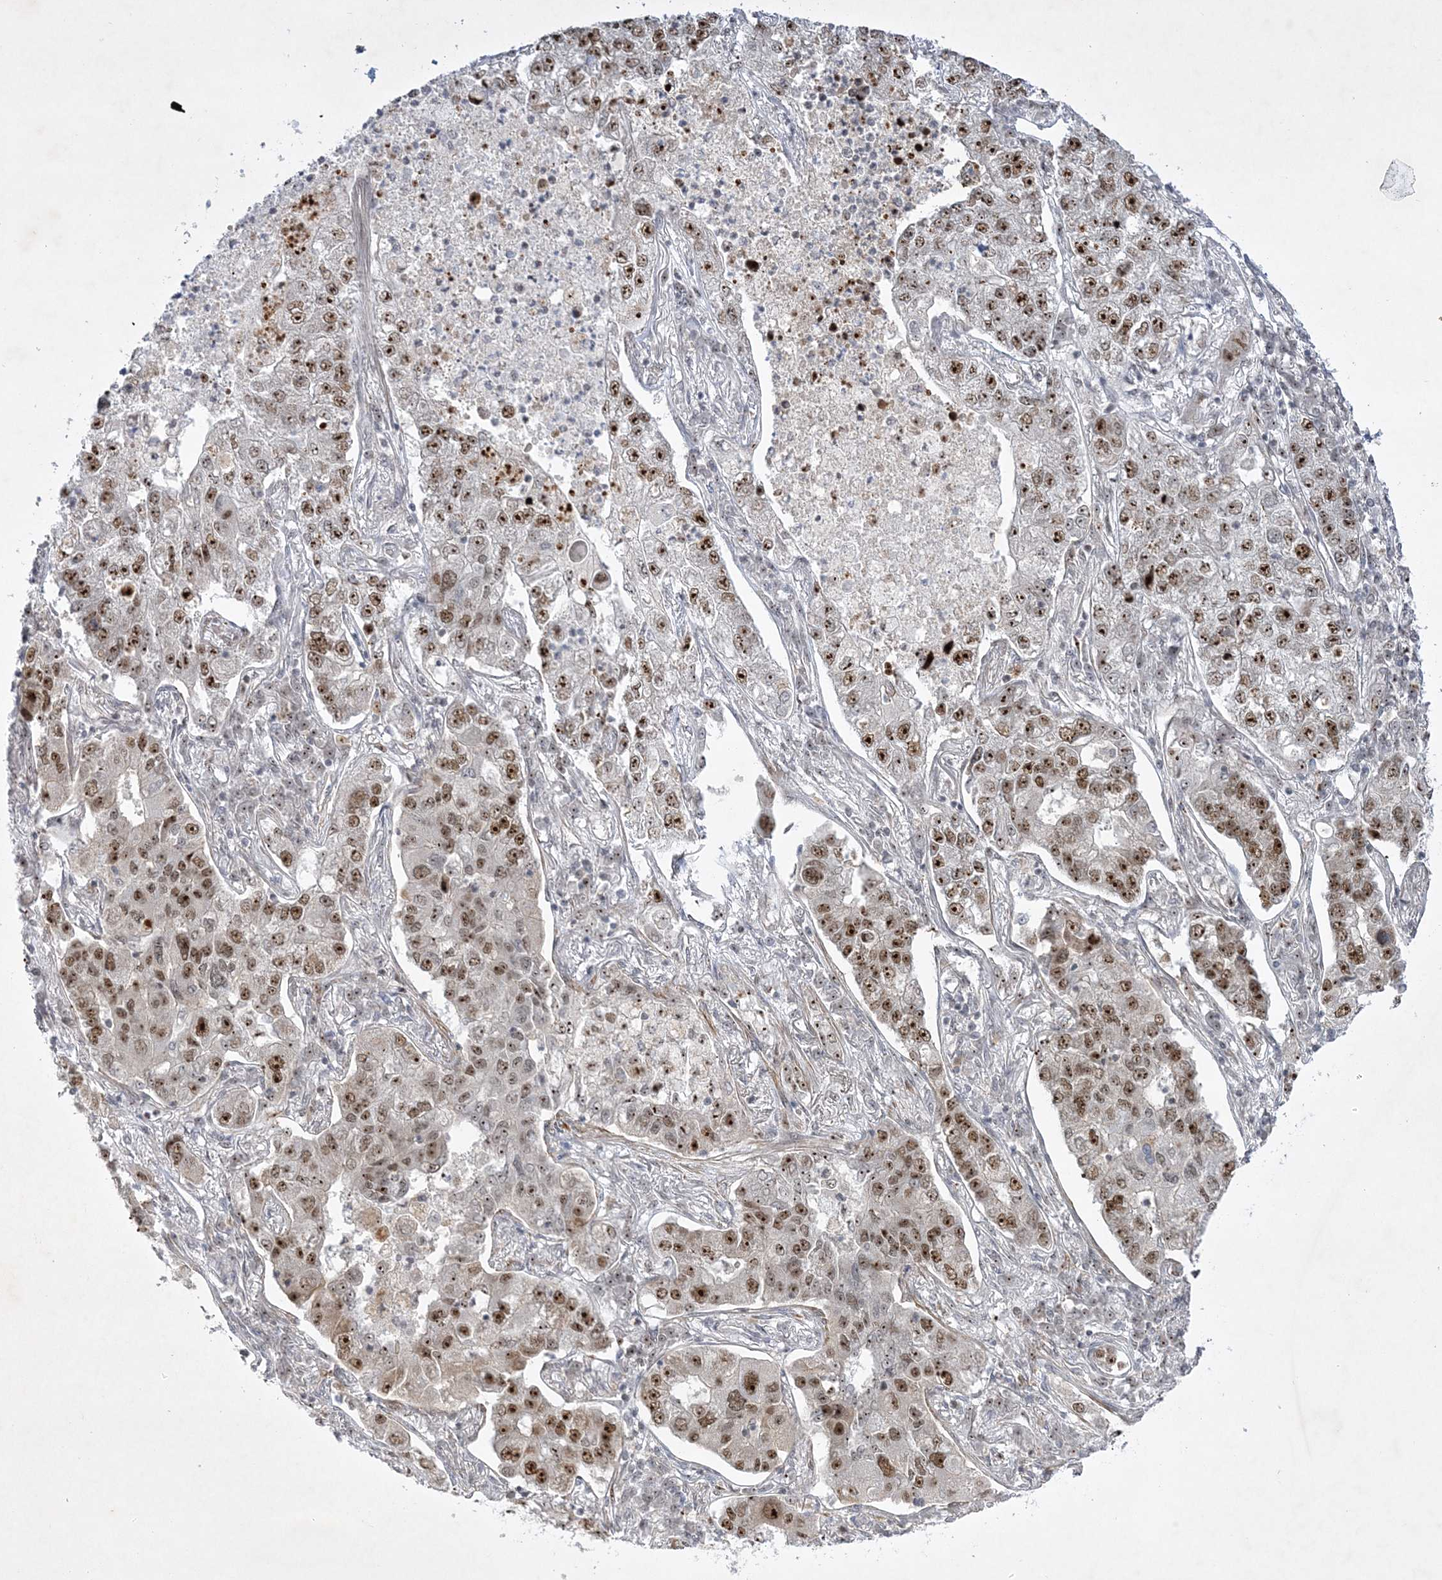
{"staining": {"intensity": "strong", "quantity": "25%-75%", "location": "nuclear"}, "tissue": "lung cancer", "cell_type": "Tumor cells", "image_type": "cancer", "snomed": [{"axis": "morphology", "description": "Adenocarcinoma, NOS"}, {"axis": "topography", "description": "Lung"}], "caption": "Adenocarcinoma (lung) was stained to show a protein in brown. There is high levels of strong nuclear staining in approximately 25%-75% of tumor cells.", "gene": "NPM3", "patient": {"sex": "male", "age": 49}}